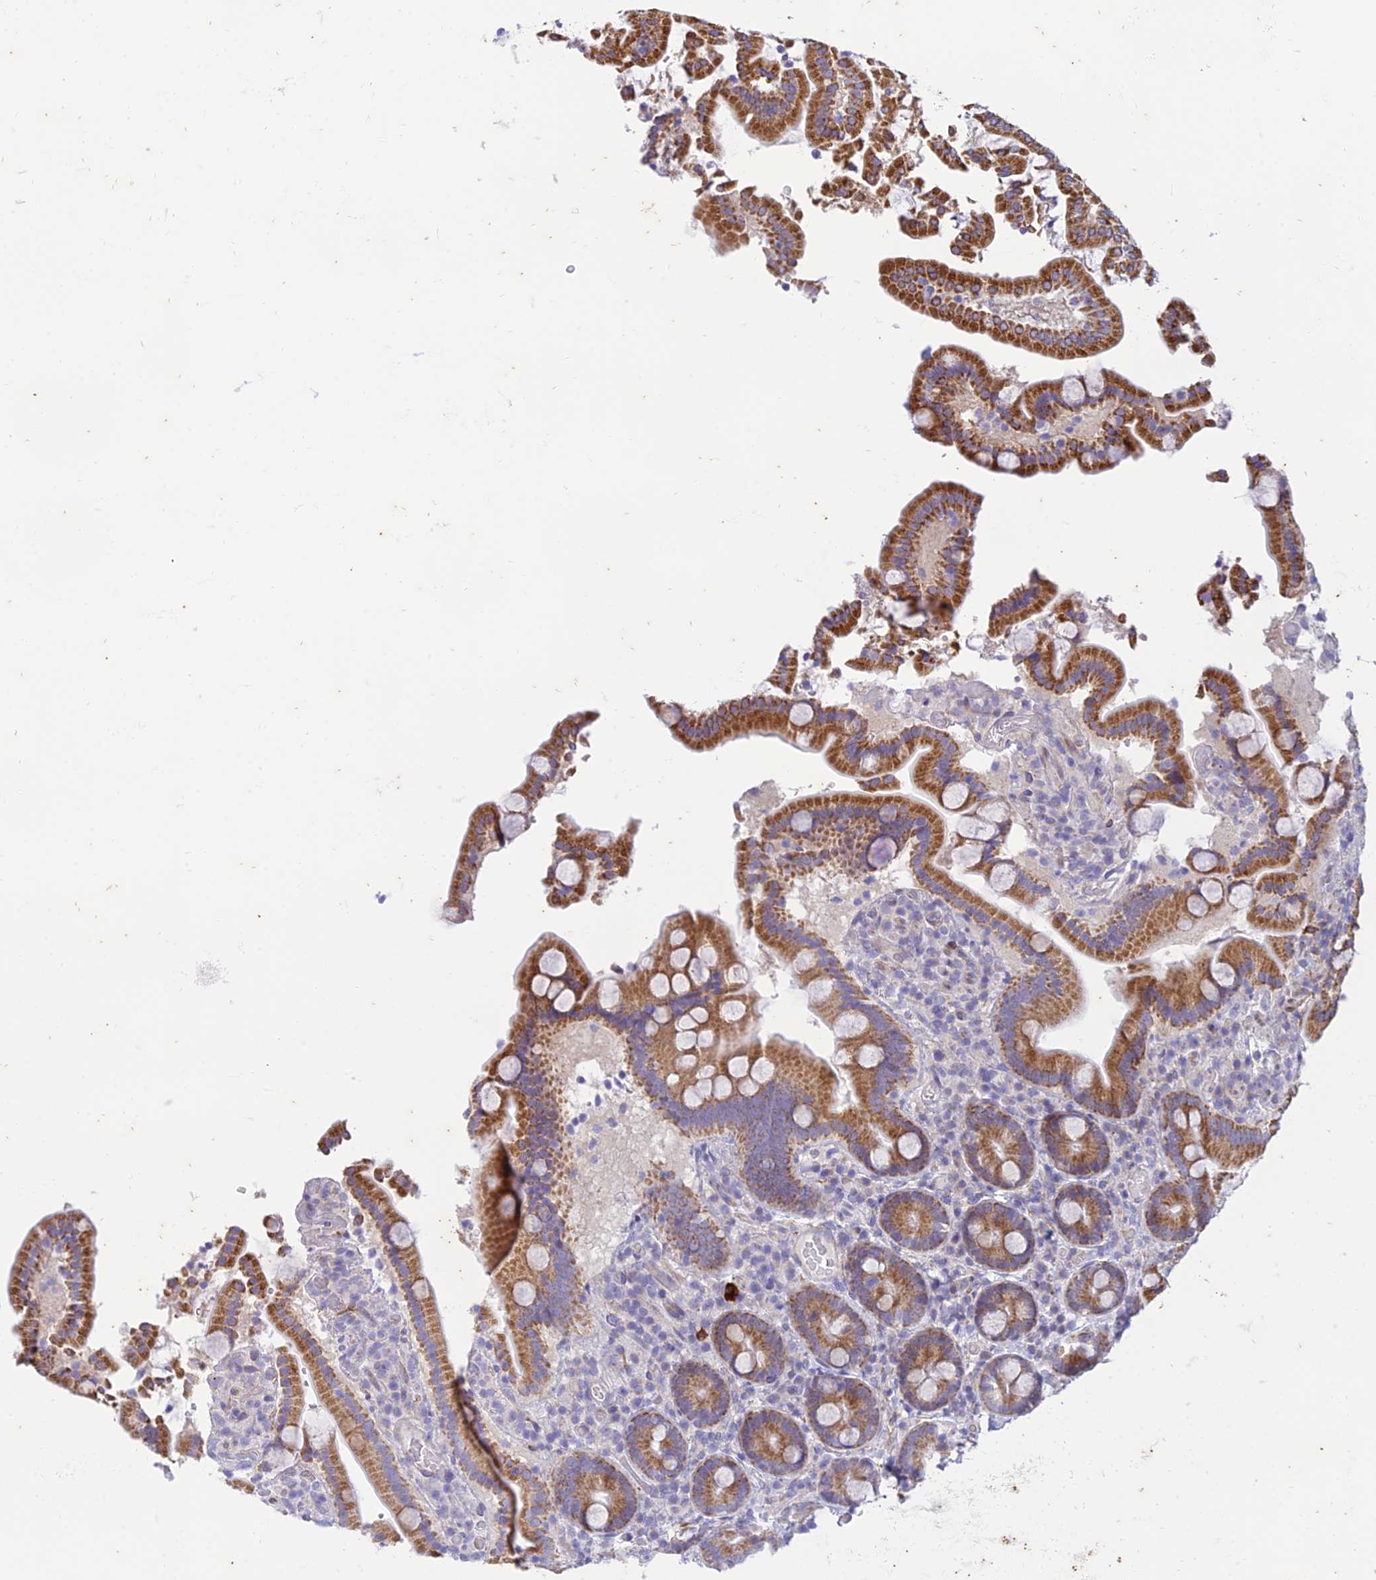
{"staining": {"intensity": "strong", "quantity": ">75%", "location": "cytoplasmic/membranous"}, "tissue": "duodenum", "cell_type": "Glandular cells", "image_type": "normal", "snomed": [{"axis": "morphology", "description": "Normal tissue, NOS"}, {"axis": "topography", "description": "Duodenum"}], "caption": "DAB immunohistochemical staining of unremarkable duodenum reveals strong cytoplasmic/membranous protein expression in about >75% of glandular cells.", "gene": "PTCD2", "patient": {"sex": "male", "age": 55}}